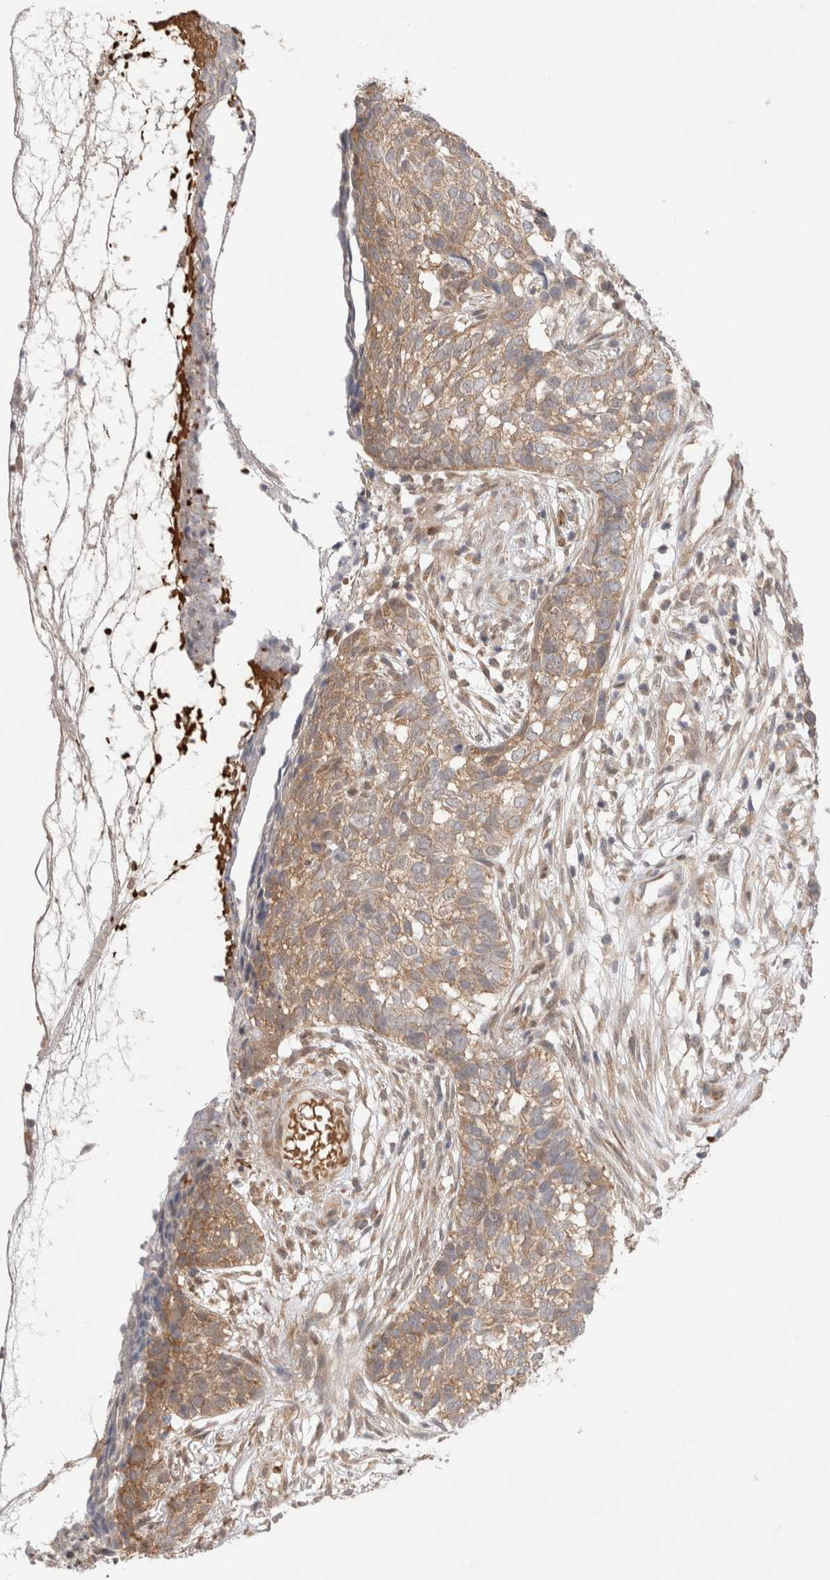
{"staining": {"intensity": "weak", "quantity": ">75%", "location": "cytoplasmic/membranous"}, "tissue": "skin cancer", "cell_type": "Tumor cells", "image_type": "cancer", "snomed": [{"axis": "morphology", "description": "Basal cell carcinoma"}, {"axis": "topography", "description": "Skin"}], "caption": "Protein staining demonstrates weak cytoplasmic/membranous expression in about >75% of tumor cells in skin cancer. Immunohistochemistry (ihc) stains the protein of interest in brown and the nuclei are stained blue.", "gene": "EIF3E", "patient": {"sex": "male", "age": 85}}